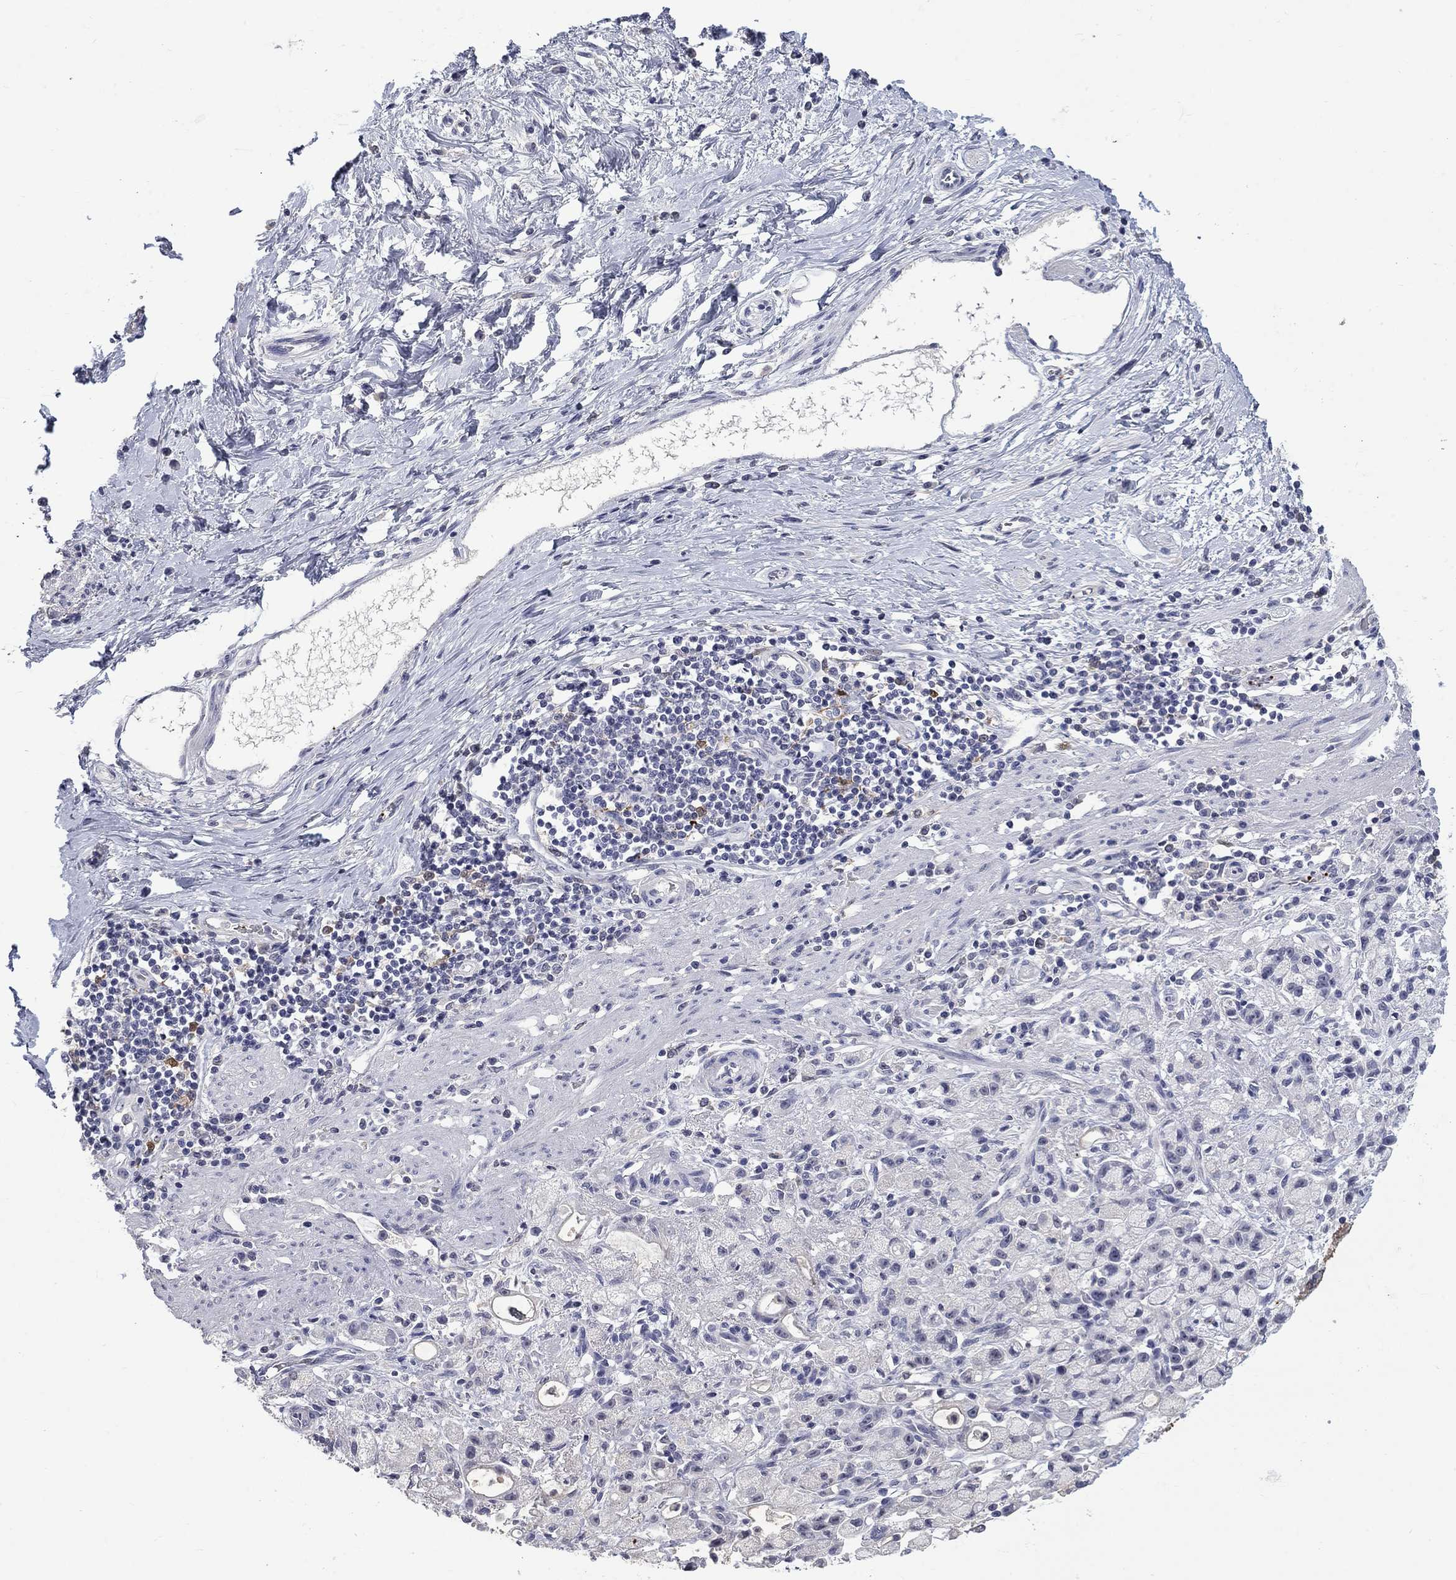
{"staining": {"intensity": "negative", "quantity": "none", "location": "none"}, "tissue": "stomach cancer", "cell_type": "Tumor cells", "image_type": "cancer", "snomed": [{"axis": "morphology", "description": "Adenocarcinoma, NOS"}, {"axis": "topography", "description": "Stomach"}], "caption": "Immunohistochemistry (IHC) of human stomach cancer (adenocarcinoma) exhibits no positivity in tumor cells. (DAB (3,3'-diaminobenzidine) immunohistochemistry (IHC) visualized using brightfield microscopy, high magnification).", "gene": "PLEK", "patient": {"sex": "male", "age": 58}}